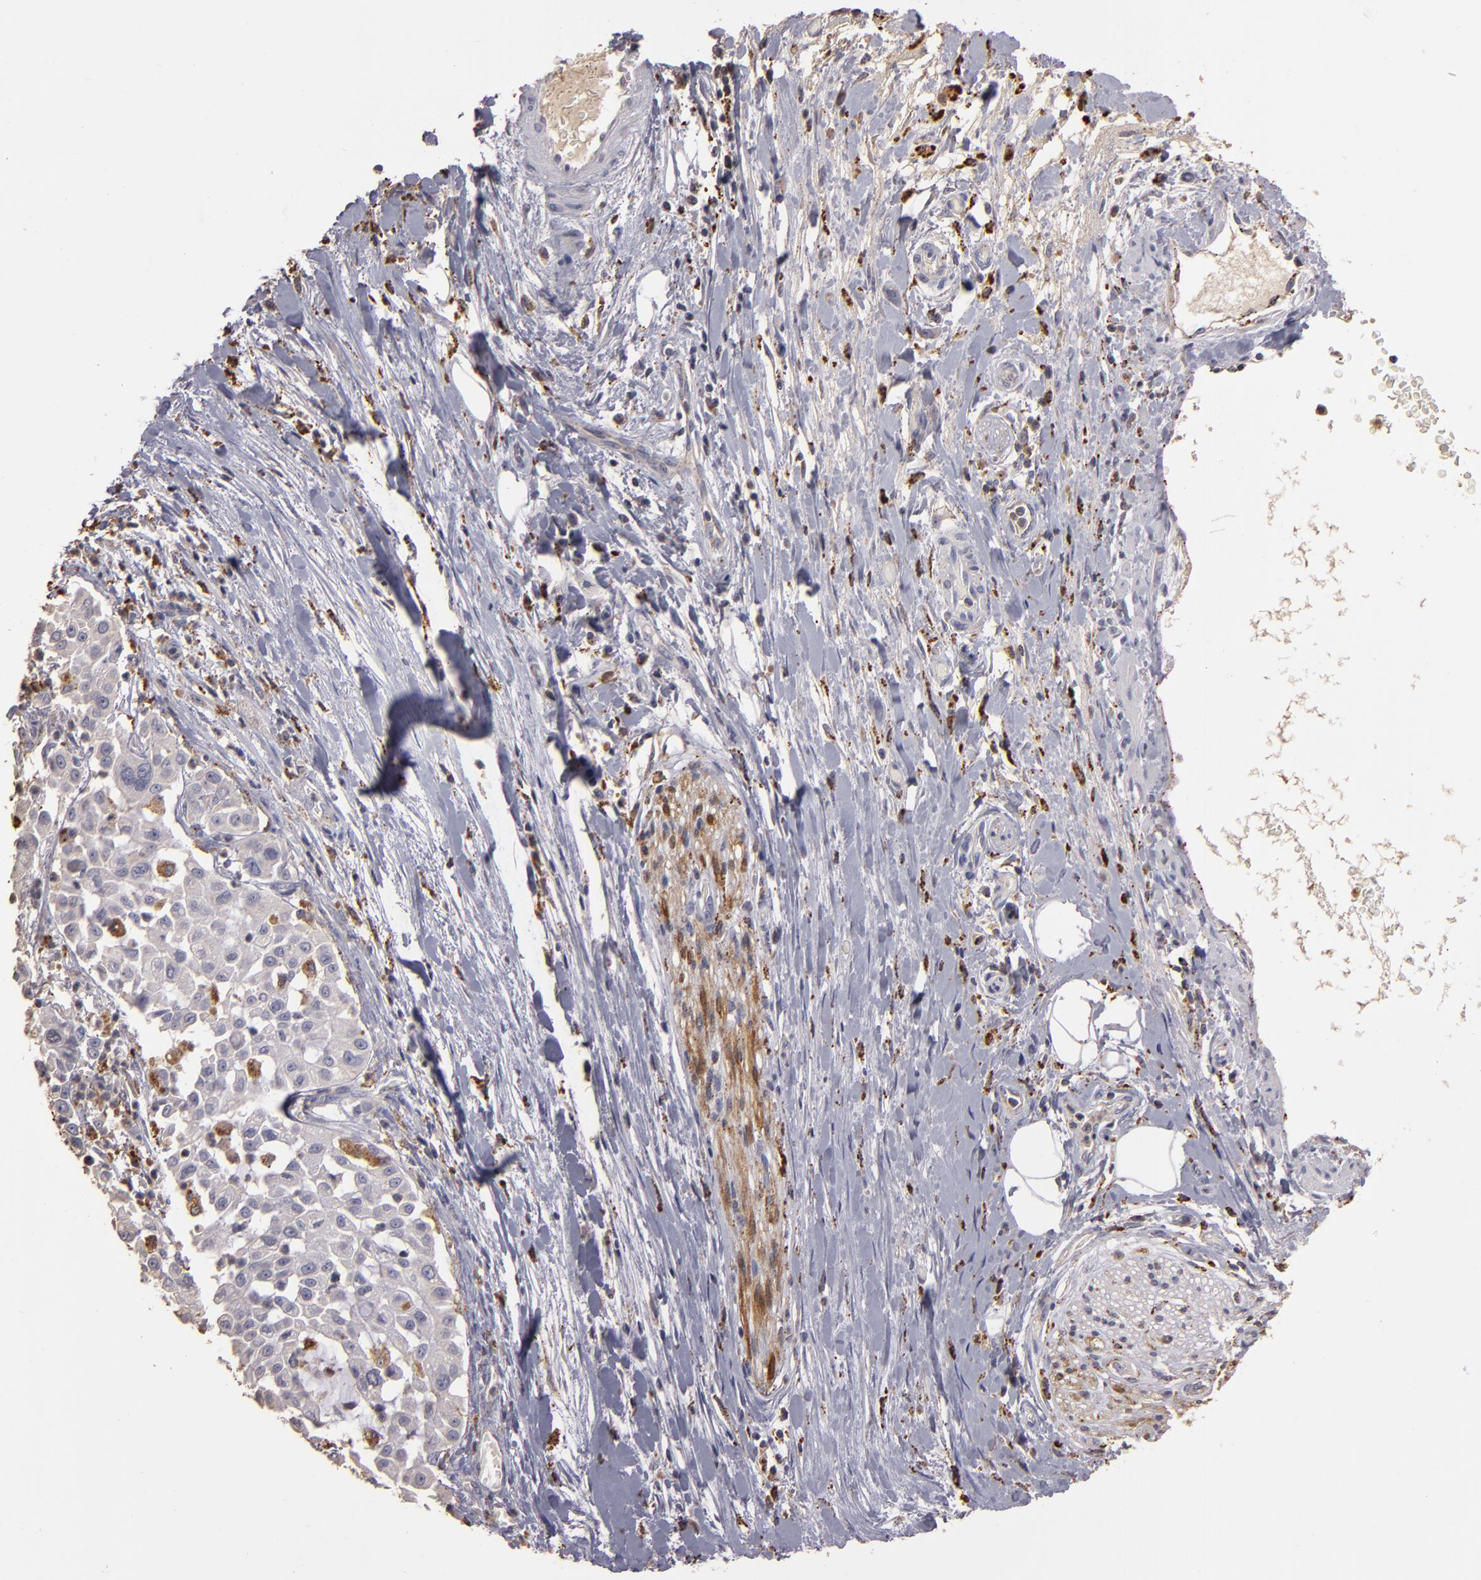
{"staining": {"intensity": "weak", "quantity": ">75%", "location": "cytoplasmic/membranous"}, "tissue": "pancreatic cancer", "cell_type": "Tumor cells", "image_type": "cancer", "snomed": [{"axis": "morphology", "description": "Adenocarcinoma, NOS"}, {"axis": "topography", "description": "Pancreas"}], "caption": "Approximately >75% of tumor cells in human pancreatic cancer (adenocarcinoma) demonstrate weak cytoplasmic/membranous protein positivity as visualized by brown immunohistochemical staining.", "gene": "TRAF1", "patient": {"sex": "female", "age": 52}}